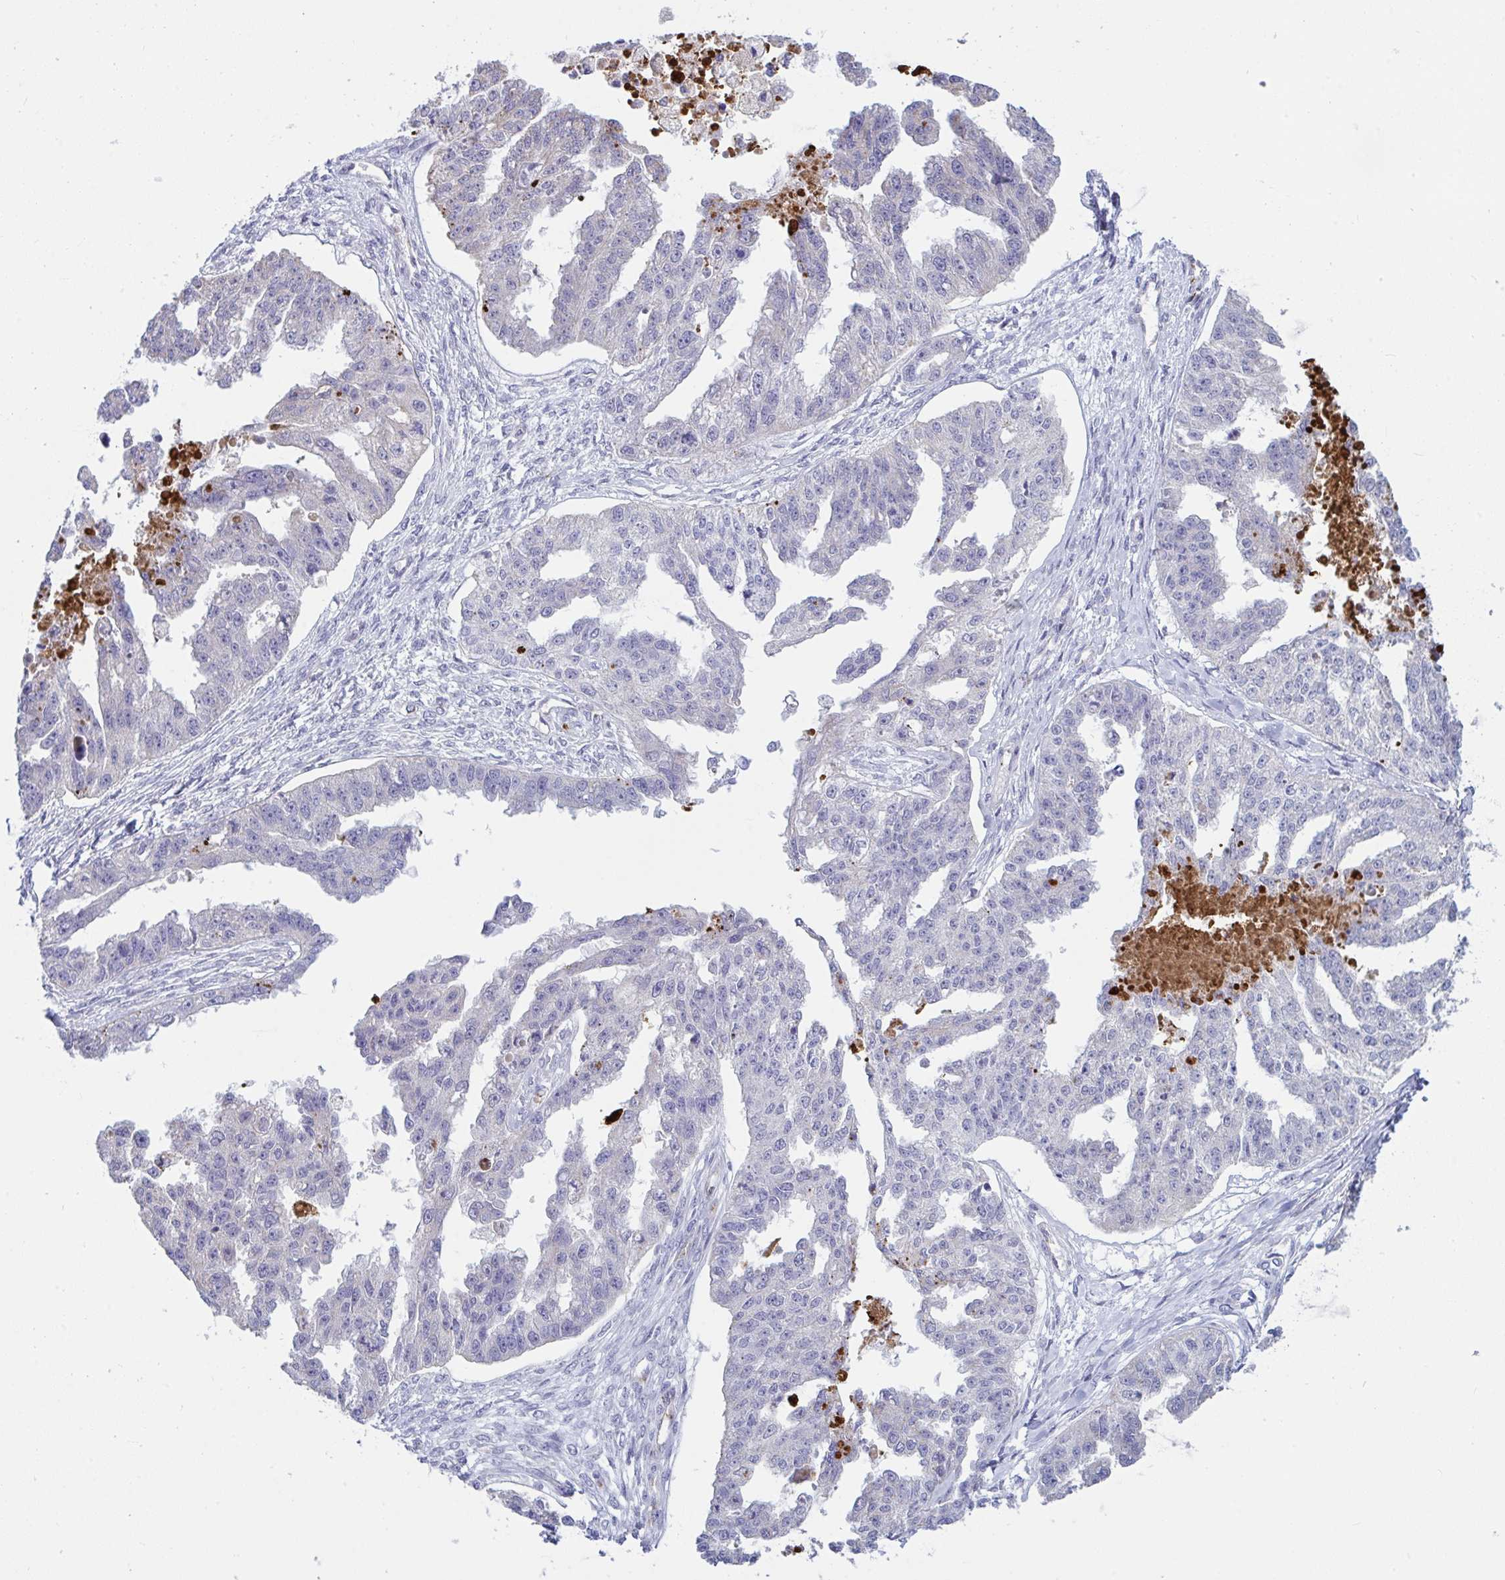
{"staining": {"intensity": "negative", "quantity": "none", "location": "none"}, "tissue": "ovarian cancer", "cell_type": "Tumor cells", "image_type": "cancer", "snomed": [{"axis": "morphology", "description": "Cystadenocarcinoma, serous, NOS"}, {"axis": "topography", "description": "Ovary"}], "caption": "Tumor cells show no significant positivity in serous cystadenocarcinoma (ovarian).", "gene": "IL37", "patient": {"sex": "female", "age": 58}}